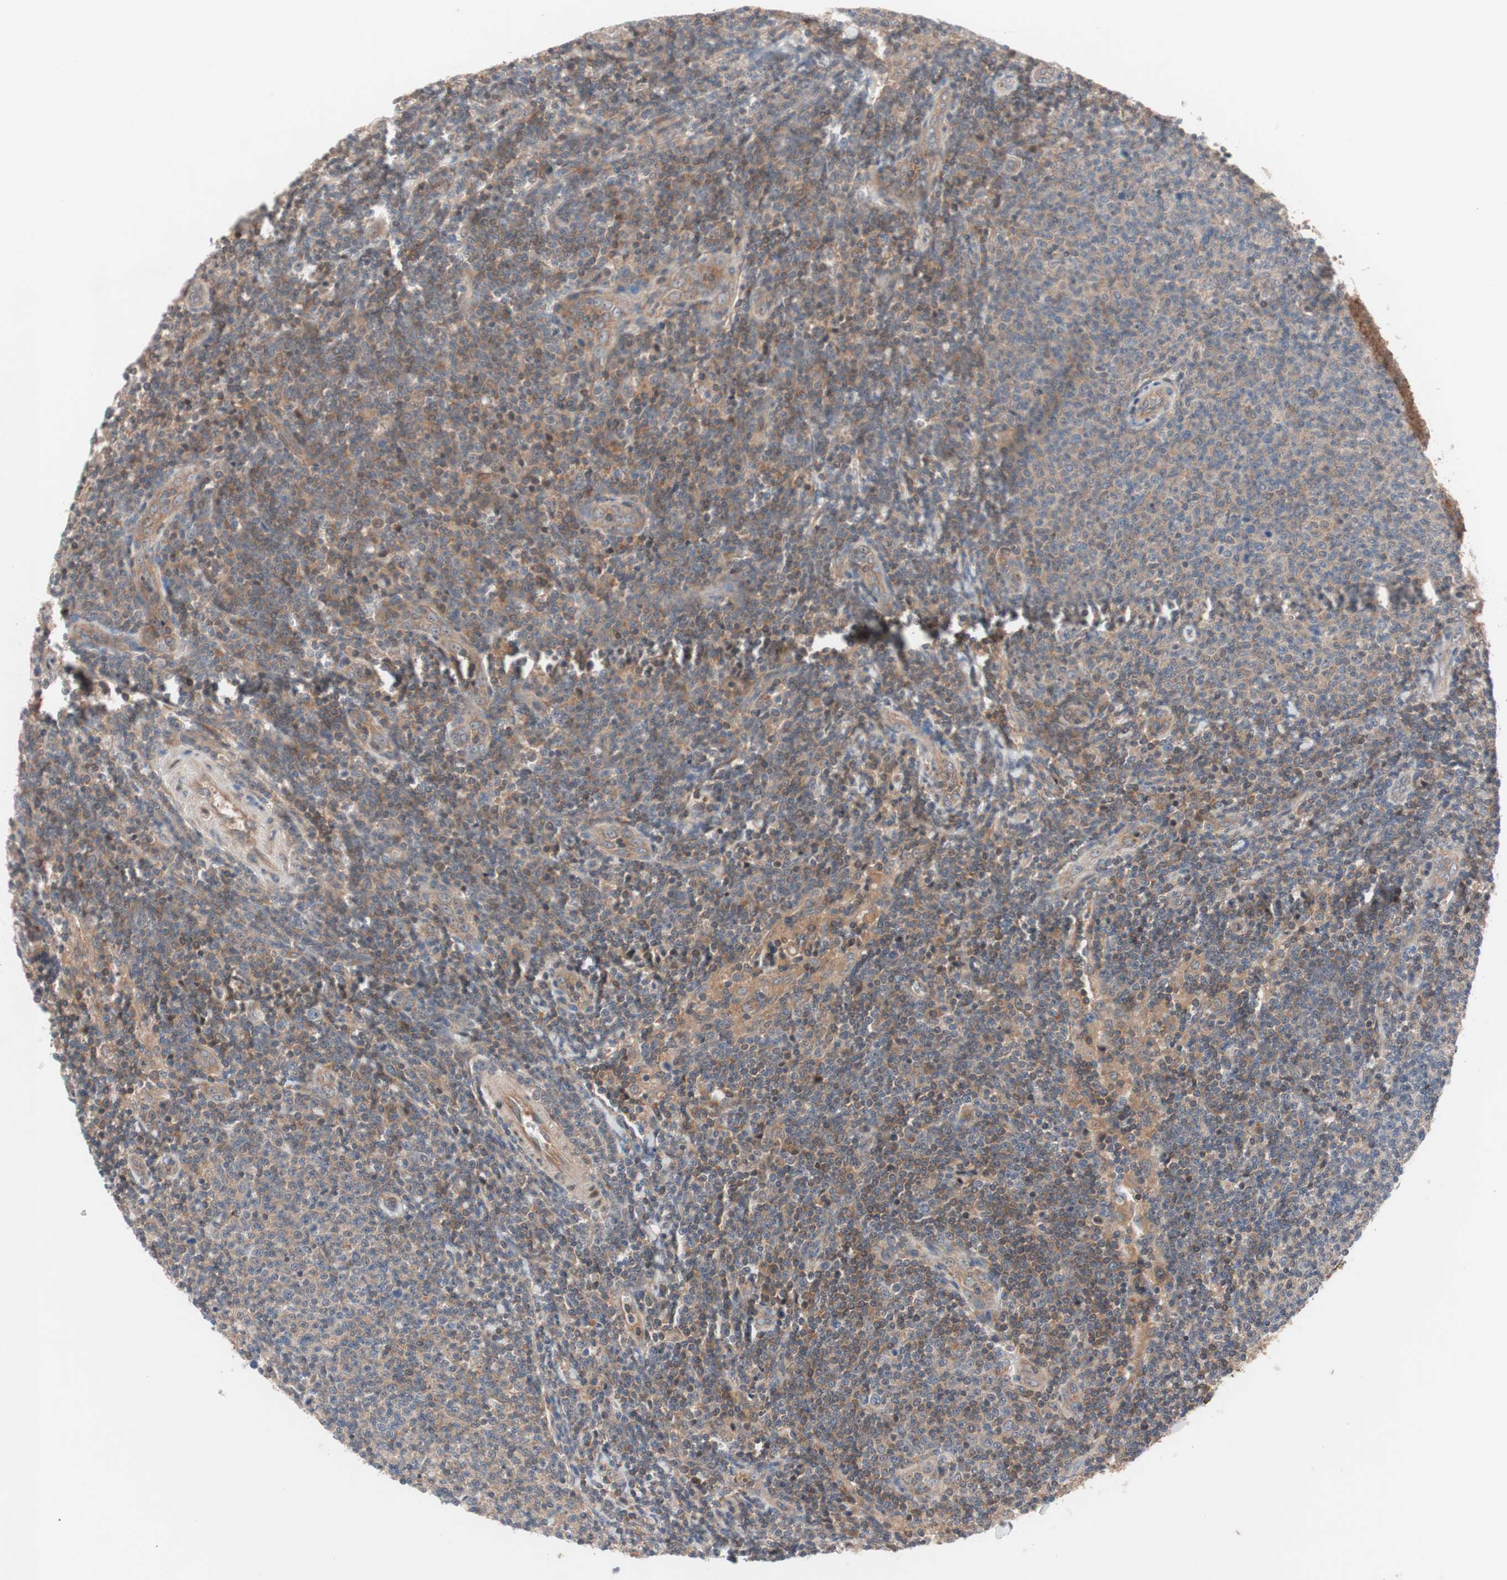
{"staining": {"intensity": "weak", "quantity": "25%-75%", "location": "cytoplasmic/membranous"}, "tissue": "lymphoma", "cell_type": "Tumor cells", "image_type": "cancer", "snomed": [{"axis": "morphology", "description": "Malignant lymphoma, non-Hodgkin's type, Low grade"}, {"axis": "topography", "description": "Lymph node"}], "caption": "An image showing weak cytoplasmic/membranous staining in about 25%-75% of tumor cells in low-grade malignant lymphoma, non-Hodgkin's type, as visualized by brown immunohistochemical staining.", "gene": "IRS1", "patient": {"sex": "male", "age": 66}}